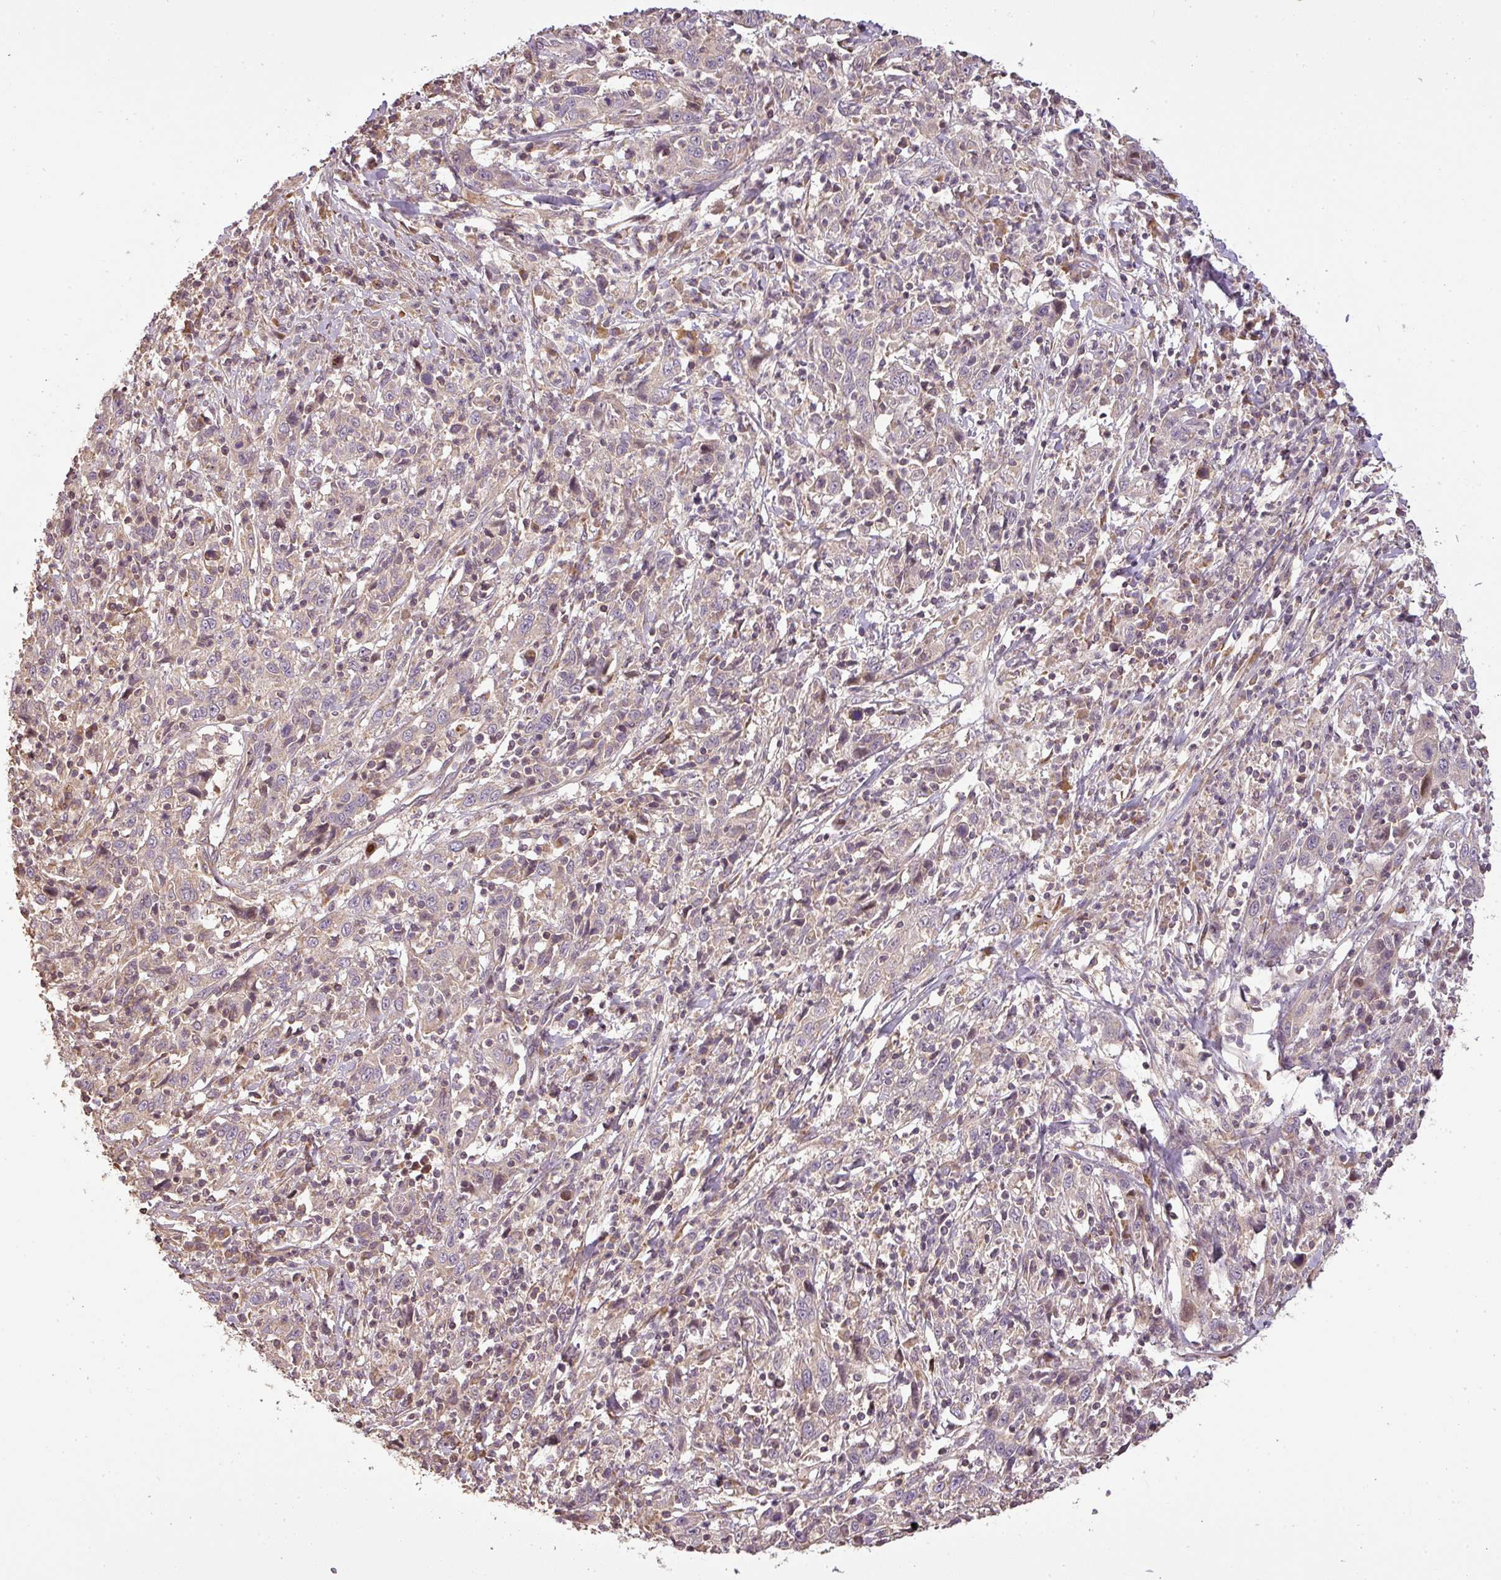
{"staining": {"intensity": "weak", "quantity": "<25%", "location": "cytoplasmic/membranous"}, "tissue": "cervical cancer", "cell_type": "Tumor cells", "image_type": "cancer", "snomed": [{"axis": "morphology", "description": "Squamous cell carcinoma, NOS"}, {"axis": "topography", "description": "Cervix"}], "caption": "Tumor cells show no significant staining in cervical squamous cell carcinoma.", "gene": "FAIM", "patient": {"sex": "female", "age": 46}}